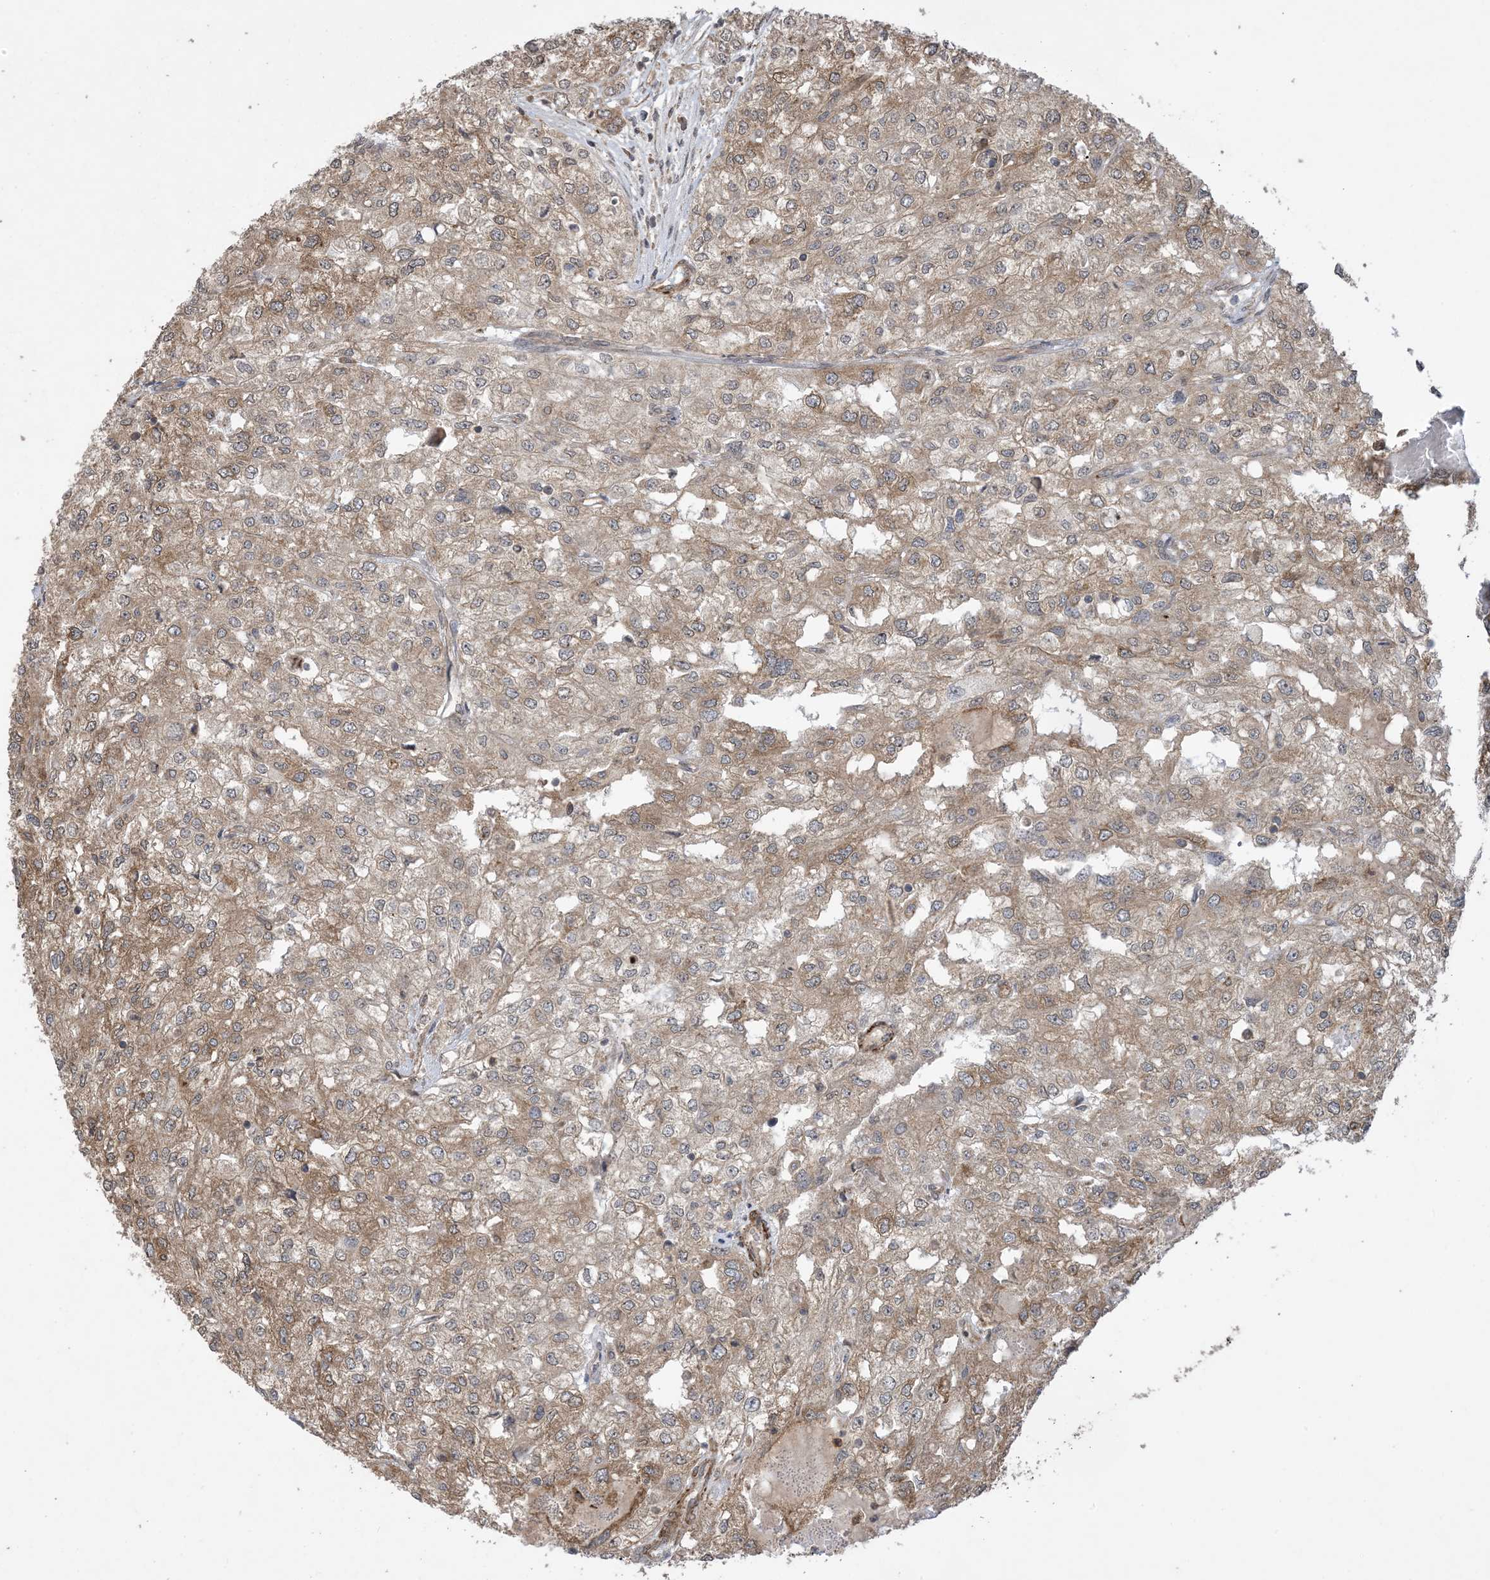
{"staining": {"intensity": "moderate", "quantity": "25%-75%", "location": "cytoplasmic/membranous"}, "tissue": "renal cancer", "cell_type": "Tumor cells", "image_type": "cancer", "snomed": [{"axis": "morphology", "description": "Adenocarcinoma, NOS"}, {"axis": "topography", "description": "Kidney"}], "caption": "This micrograph displays adenocarcinoma (renal) stained with immunohistochemistry to label a protein in brown. The cytoplasmic/membranous of tumor cells show moderate positivity for the protein. Nuclei are counter-stained blue.", "gene": "ZNF511", "patient": {"sex": "female", "age": 54}}